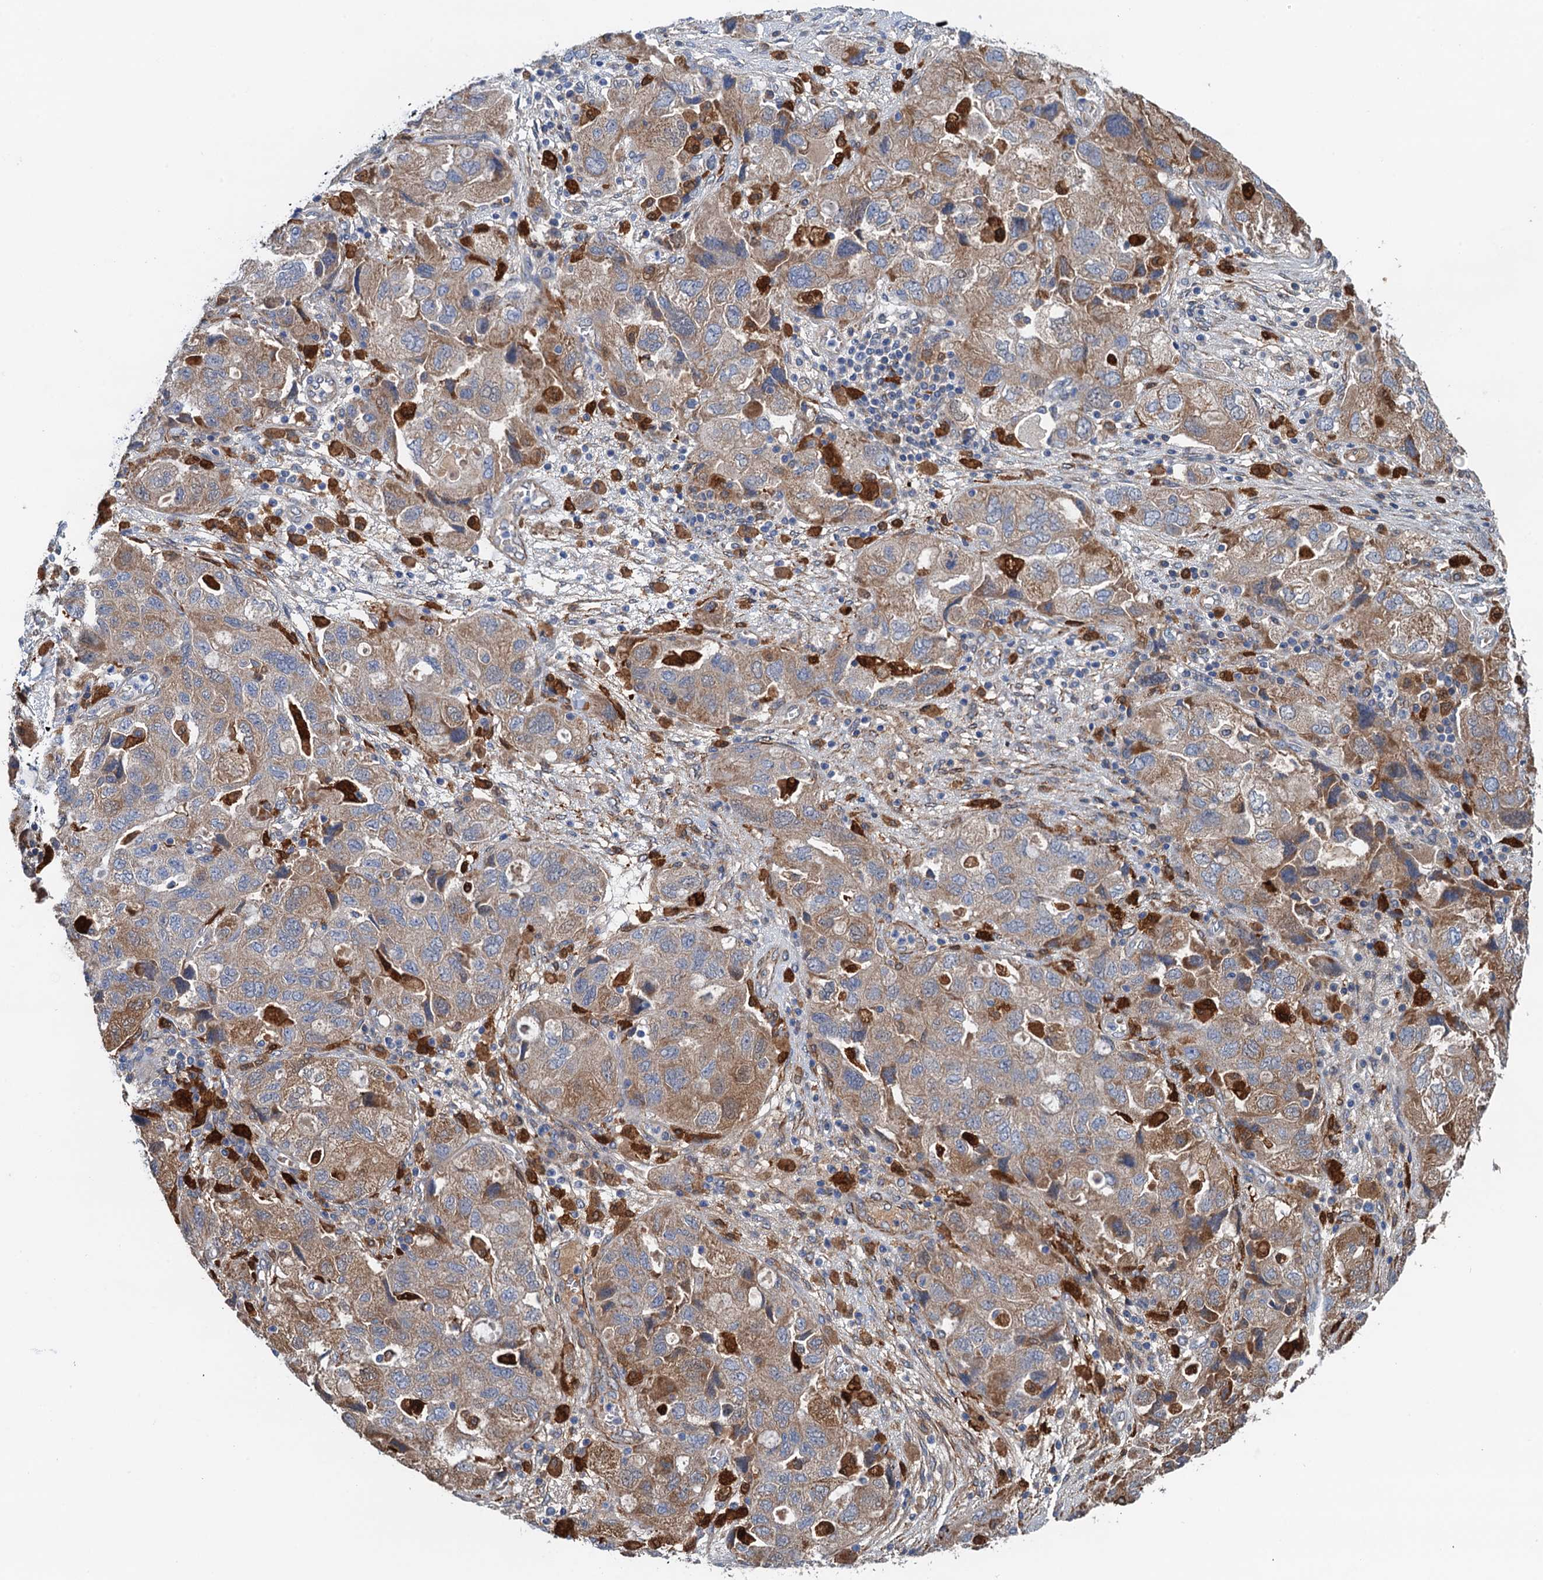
{"staining": {"intensity": "moderate", "quantity": "25%-75%", "location": "cytoplasmic/membranous"}, "tissue": "ovarian cancer", "cell_type": "Tumor cells", "image_type": "cancer", "snomed": [{"axis": "morphology", "description": "Carcinoma, NOS"}, {"axis": "morphology", "description": "Cystadenocarcinoma, serous, NOS"}, {"axis": "topography", "description": "Ovary"}], "caption": "Carcinoma (ovarian) tissue reveals moderate cytoplasmic/membranous positivity in about 25%-75% of tumor cells The protein is shown in brown color, while the nuclei are stained blue.", "gene": "CSTPP1", "patient": {"sex": "female", "age": 69}}